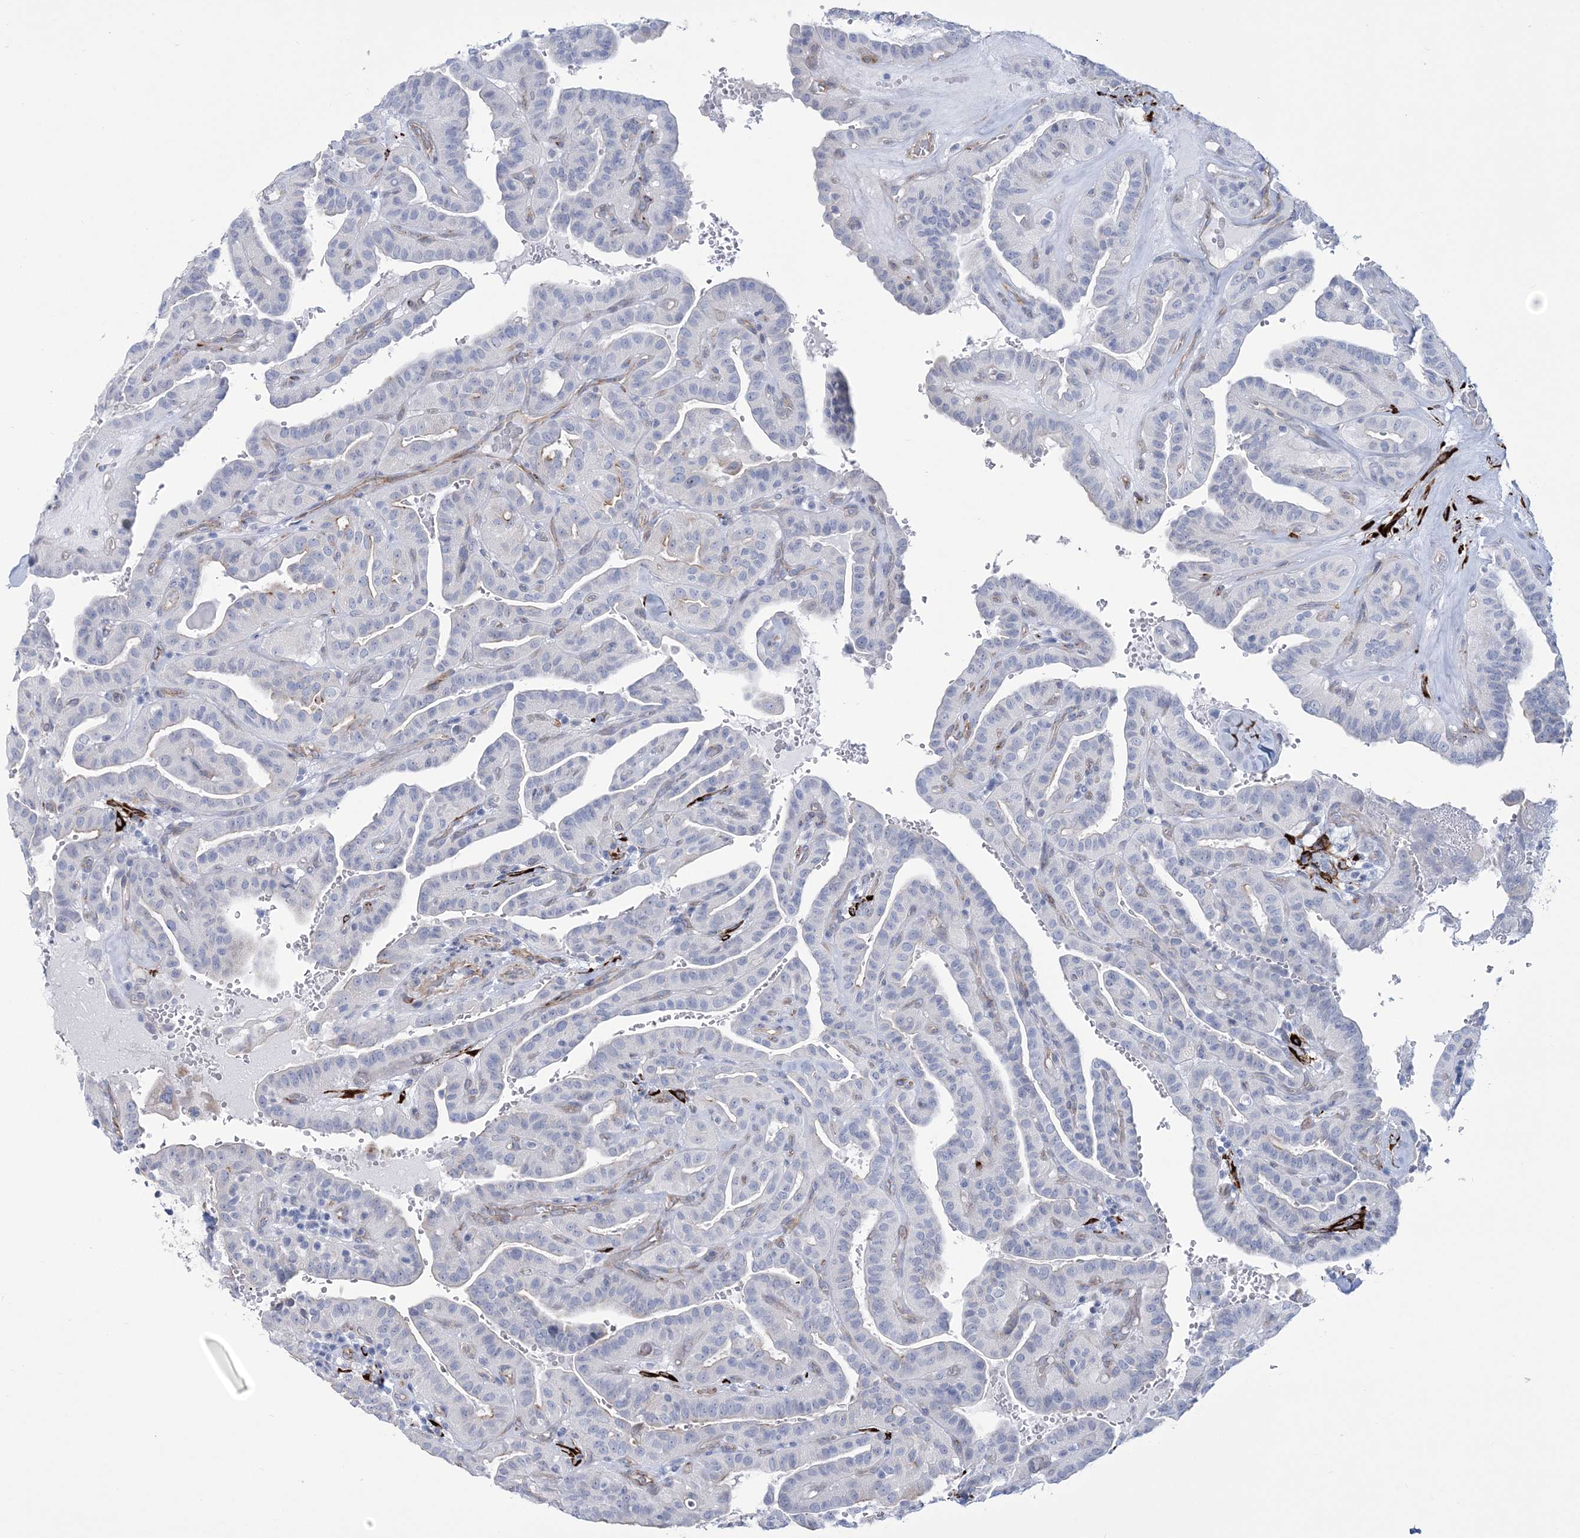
{"staining": {"intensity": "negative", "quantity": "none", "location": "none"}, "tissue": "thyroid cancer", "cell_type": "Tumor cells", "image_type": "cancer", "snomed": [{"axis": "morphology", "description": "Papillary adenocarcinoma, NOS"}, {"axis": "topography", "description": "Thyroid gland"}], "caption": "Image shows no protein expression in tumor cells of papillary adenocarcinoma (thyroid) tissue.", "gene": "RAB11FIP5", "patient": {"sex": "male", "age": 77}}